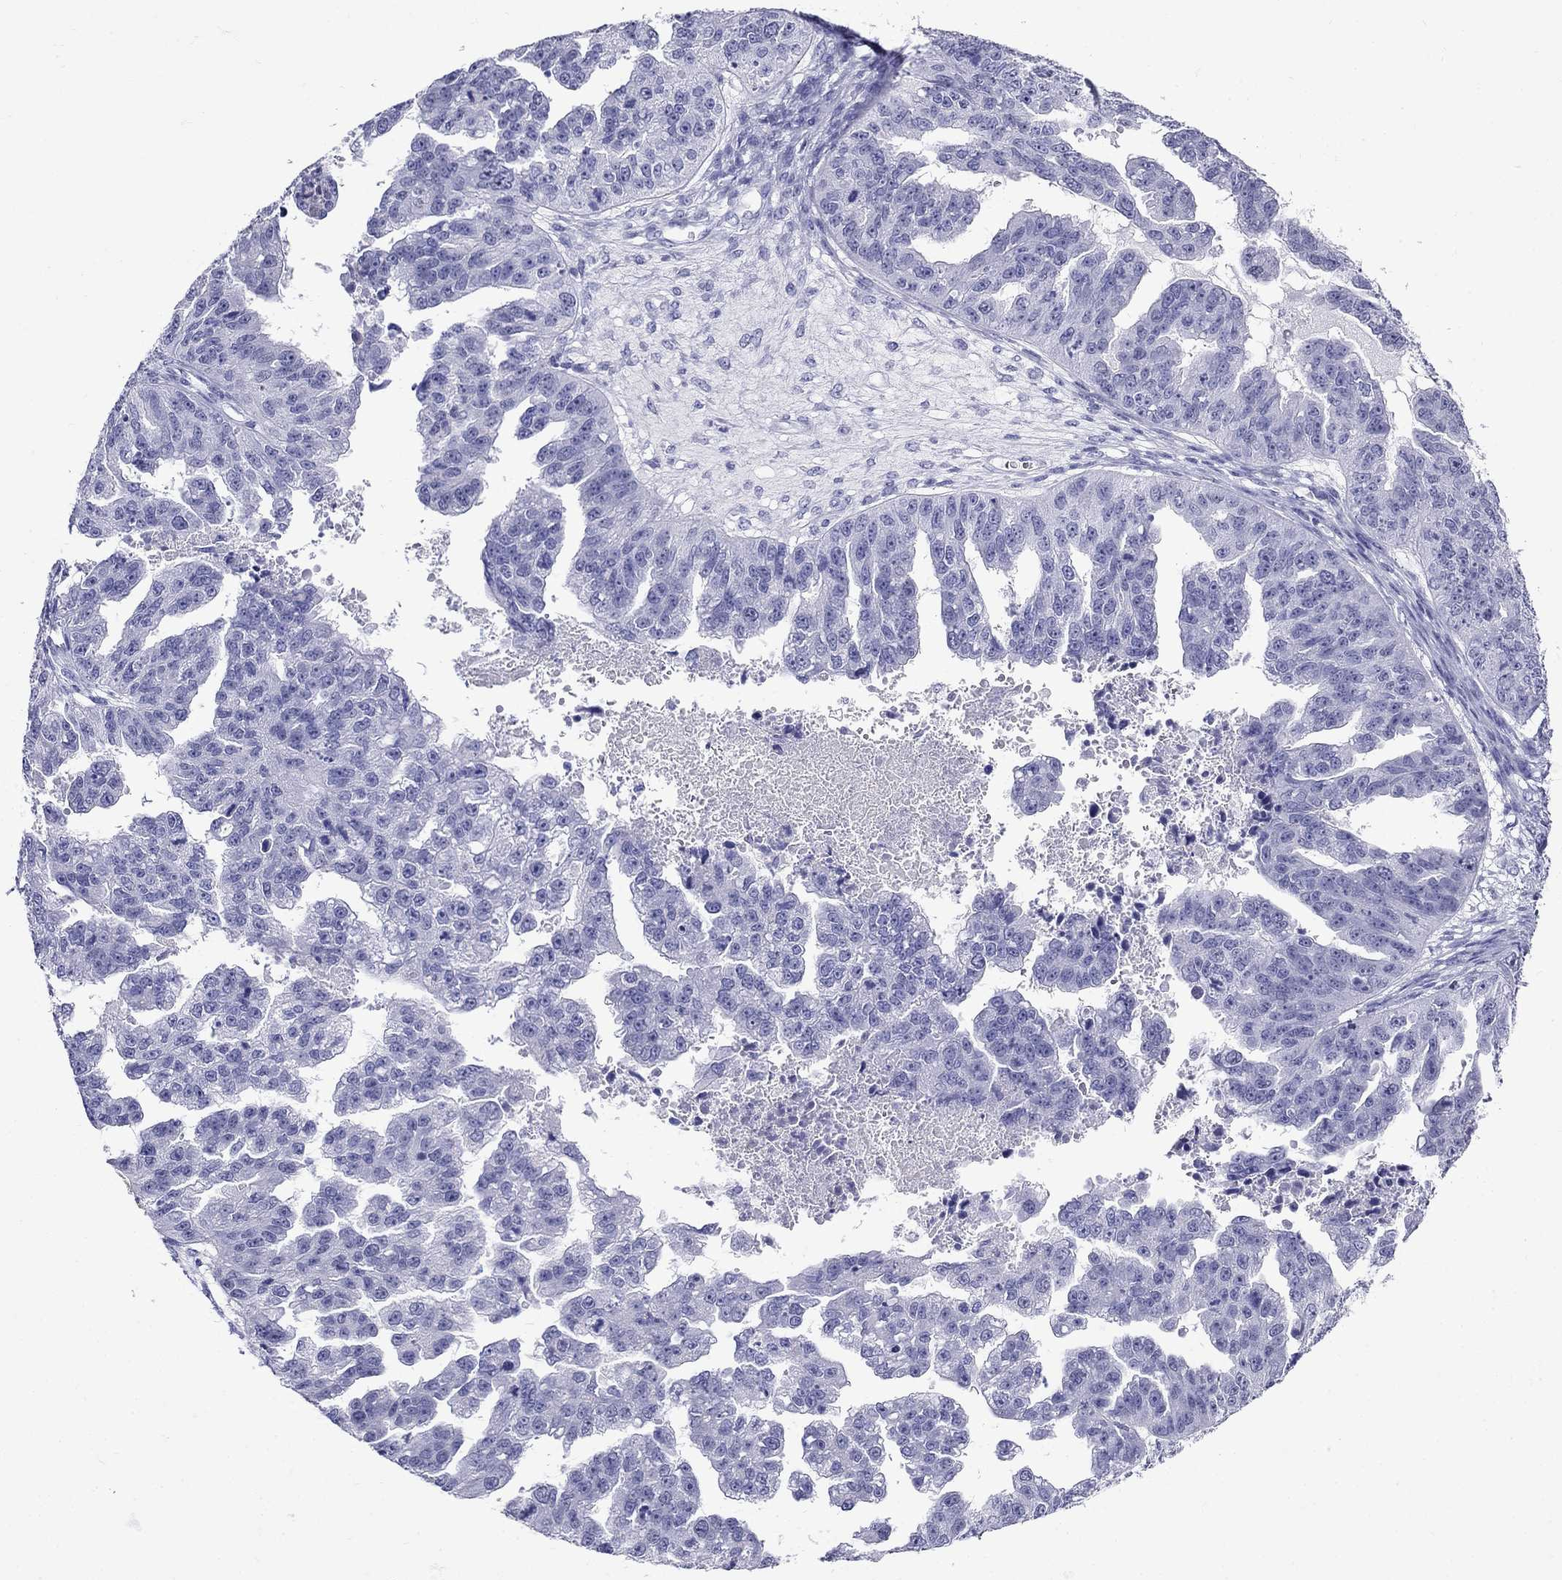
{"staining": {"intensity": "negative", "quantity": "none", "location": "none"}, "tissue": "ovarian cancer", "cell_type": "Tumor cells", "image_type": "cancer", "snomed": [{"axis": "morphology", "description": "Cystadenocarcinoma, serous, NOS"}, {"axis": "topography", "description": "Ovary"}], "caption": "Ovarian cancer (serous cystadenocarcinoma) was stained to show a protein in brown. There is no significant positivity in tumor cells.", "gene": "PPP1R36", "patient": {"sex": "female", "age": 58}}